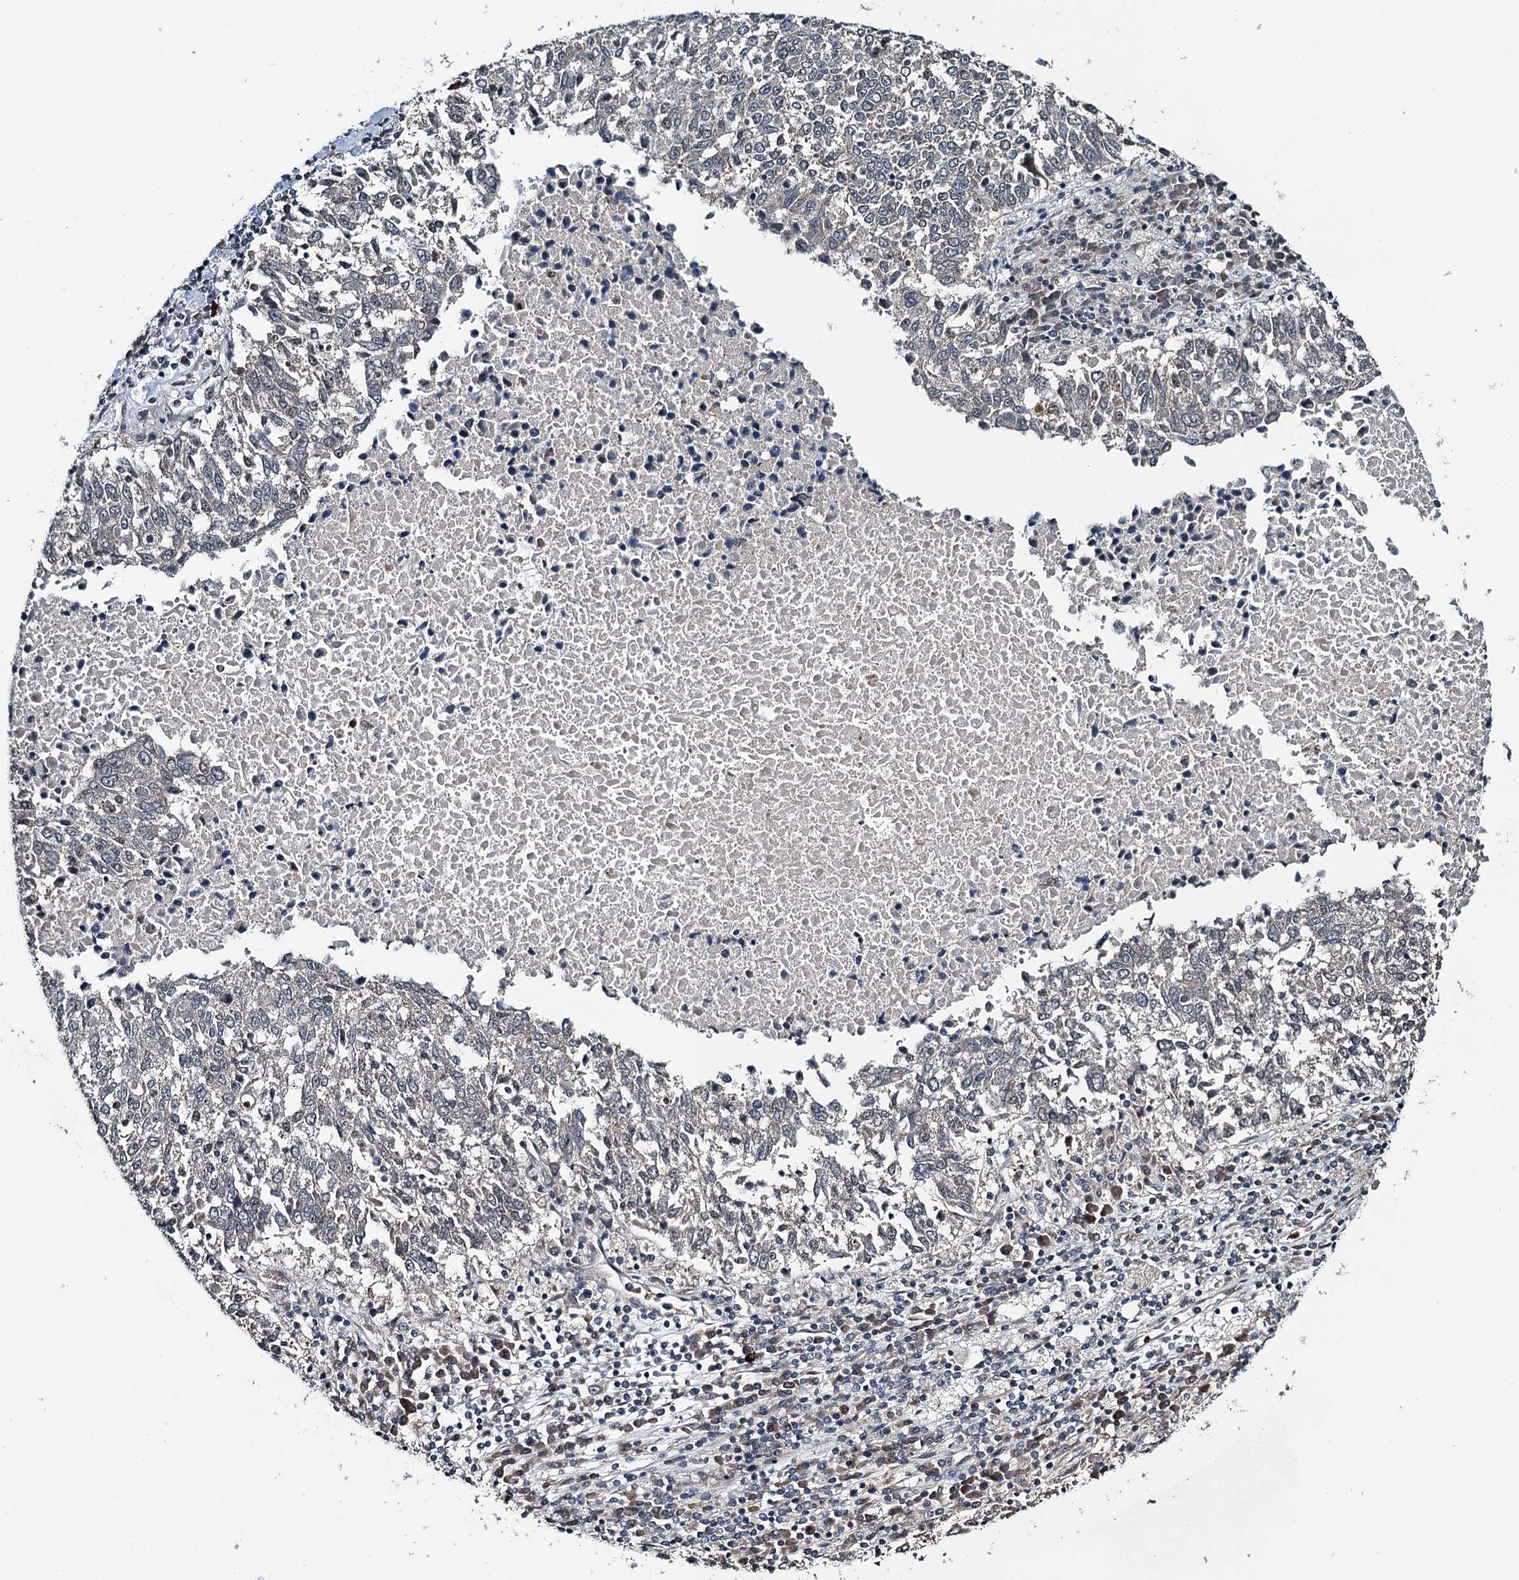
{"staining": {"intensity": "negative", "quantity": "none", "location": "none"}, "tissue": "lung cancer", "cell_type": "Tumor cells", "image_type": "cancer", "snomed": [{"axis": "morphology", "description": "Squamous cell carcinoma, NOS"}, {"axis": "topography", "description": "Lung"}], "caption": "IHC image of neoplastic tissue: lung squamous cell carcinoma stained with DAB shows no significant protein expression in tumor cells.", "gene": "WHAMM", "patient": {"sex": "male", "age": 73}}